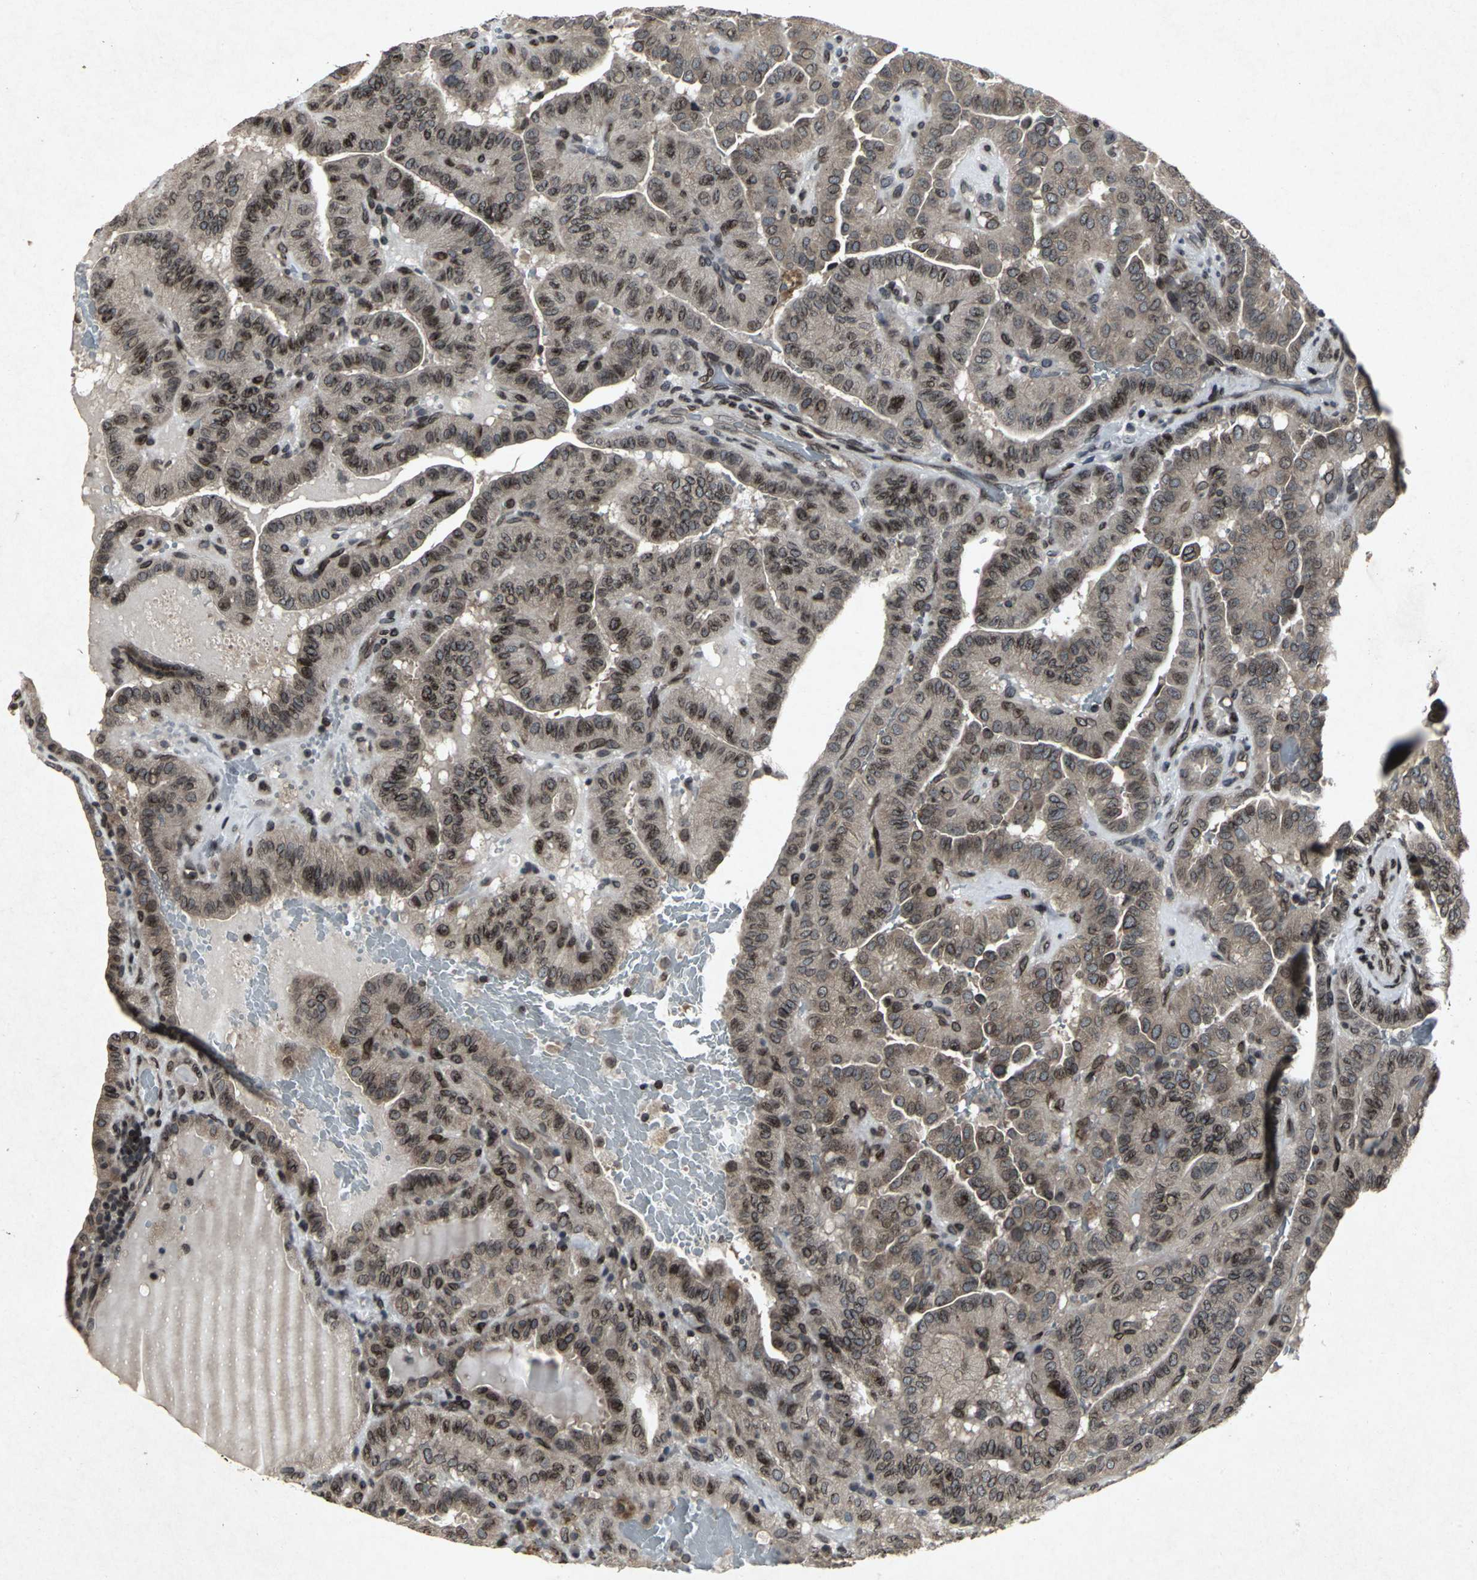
{"staining": {"intensity": "moderate", "quantity": "25%-75%", "location": "cytoplasmic/membranous,nuclear"}, "tissue": "thyroid cancer", "cell_type": "Tumor cells", "image_type": "cancer", "snomed": [{"axis": "morphology", "description": "Papillary adenocarcinoma, NOS"}, {"axis": "topography", "description": "Thyroid gland"}], "caption": "Thyroid papillary adenocarcinoma was stained to show a protein in brown. There is medium levels of moderate cytoplasmic/membranous and nuclear staining in about 25%-75% of tumor cells.", "gene": "SH2B3", "patient": {"sex": "male", "age": 77}}